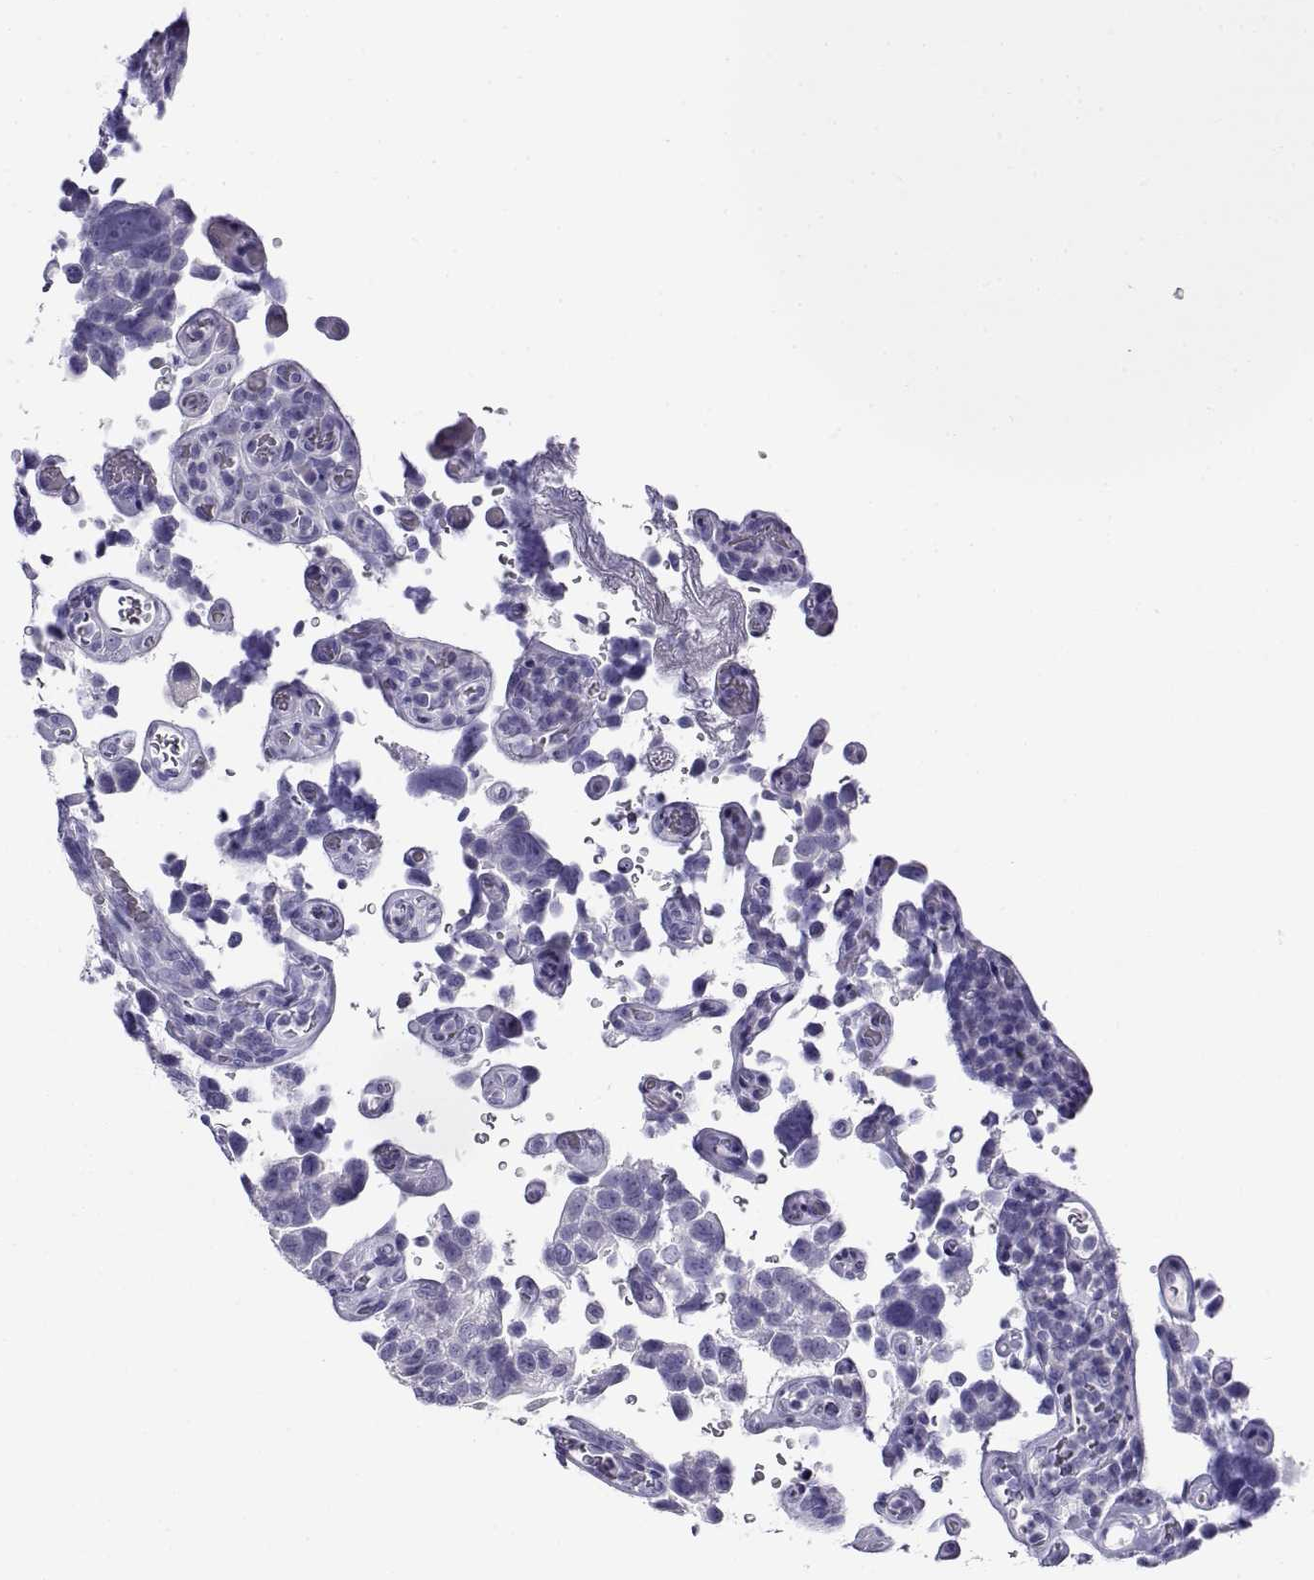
{"staining": {"intensity": "negative", "quantity": "none", "location": "none"}, "tissue": "urothelial cancer", "cell_type": "Tumor cells", "image_type": "cancer", "snomed": [{"axis": "morphology", "description": "Urothelial carcinoma, High grade"}, {"axis": "topography", "description": "Urinary bladder"}], "caption": "The micrograph reveals no staining of tumor cells in urothelial cancer.", "gene": "CABS1", "patient": {"sex": "female", "age": 58}}